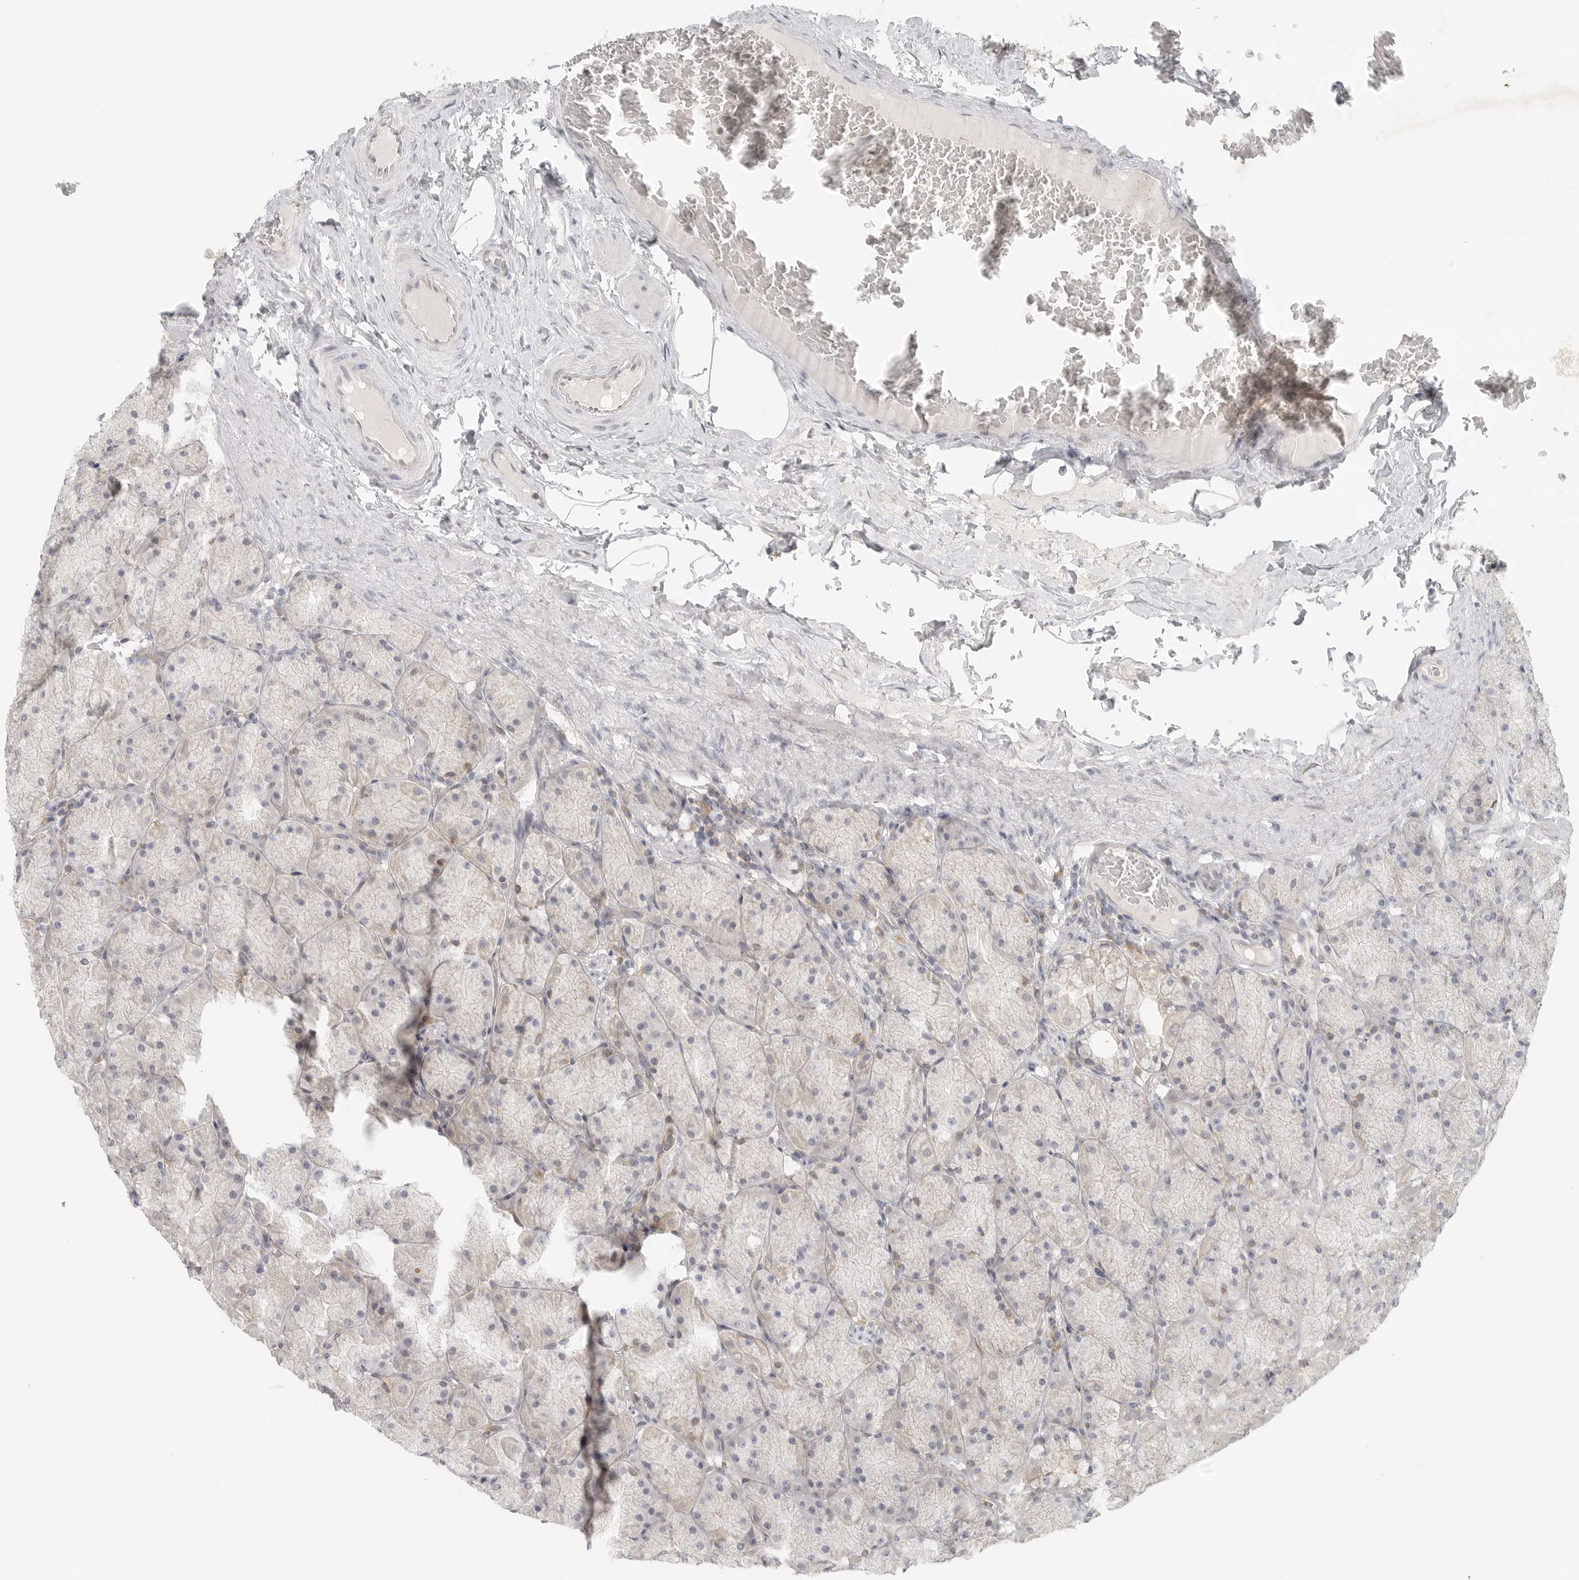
{"staining": {"intensity": "moderate", "quantity": "25%-75%", "location": "cytoplasmic/membranous"}, "tissue": "stomach", "cell_type": "Glandular cells", "image_type": "normal", "snomed": [{"axis": "morphology", "description": "Normal tissue, NOS"}, {"axis": "topography", "description": "Stomach, upper"}], "caption": "Benign stomach was stained to show a protein in brown. There is medium levels of moderate cytoplasmic/membranous positivity in about 25%-75% of glandular cells.", "gene": "HDAC6", "patient": {"sex": "female", "age": 56}}